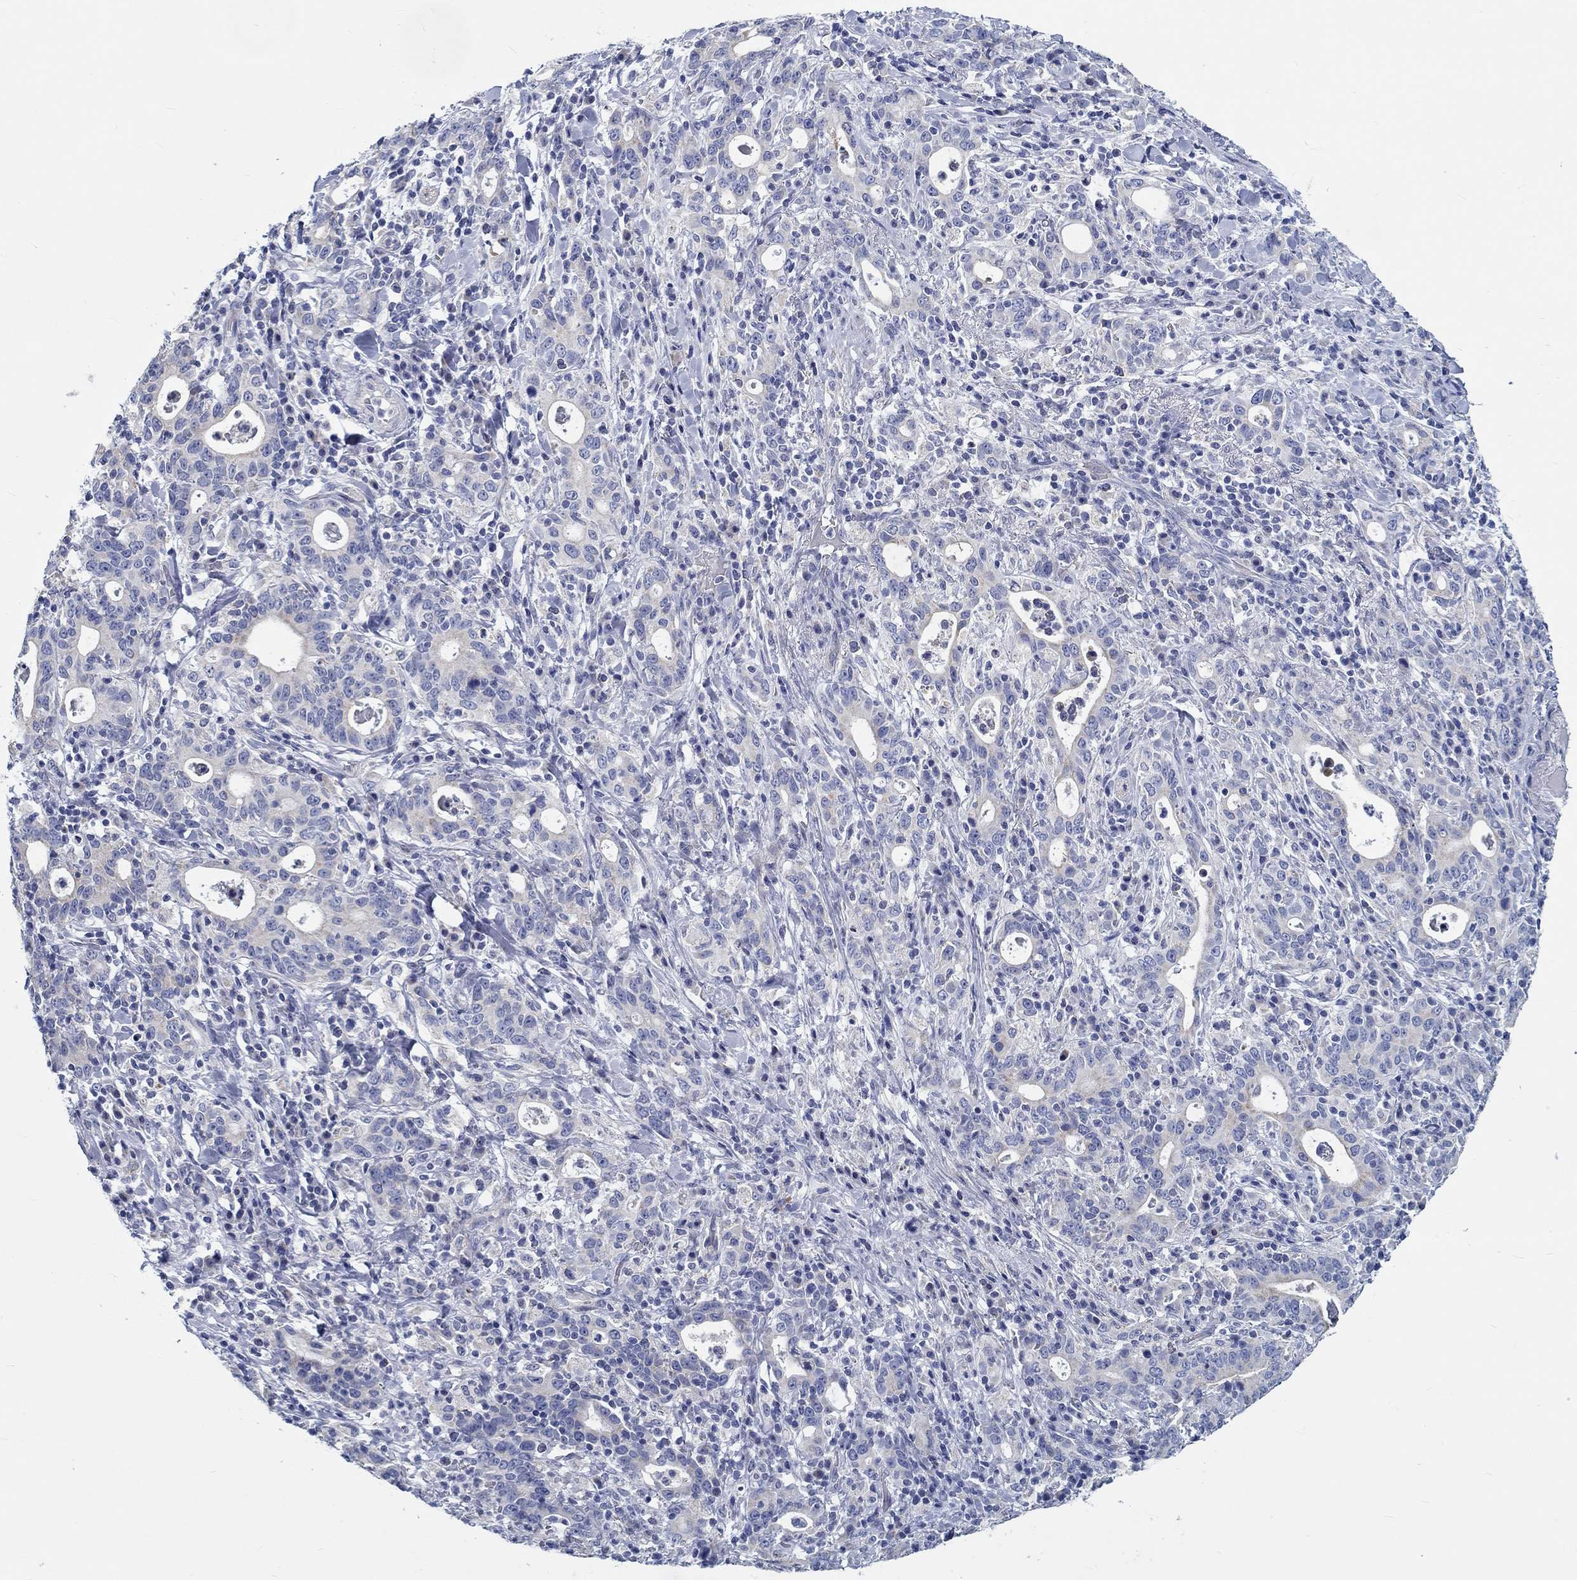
{"staining": {"intensity": "weak", "quantity": "<25%", "location": "cytoplasmic/membranous"}, "tissue": "stomach cancer", "cell_type": "Tumor cells", "image_type": "cancer", "snomed": [{"axis": "morphology", "description": "Adenocarcinoma, NOS"}, {"axis": "topography", "description": "Stomach"}], "caption": "DAB immunohistochemical staining of human stomach cancer (adenocarcinoma) shows no significant positivity in tumor cells. (DAB (3,3'-diaminobenzidine) immunohistochemistry with hematoxylin counter stain).", "gene": "MYBPC1", "patient": {"sex": "male", "age": 79}}